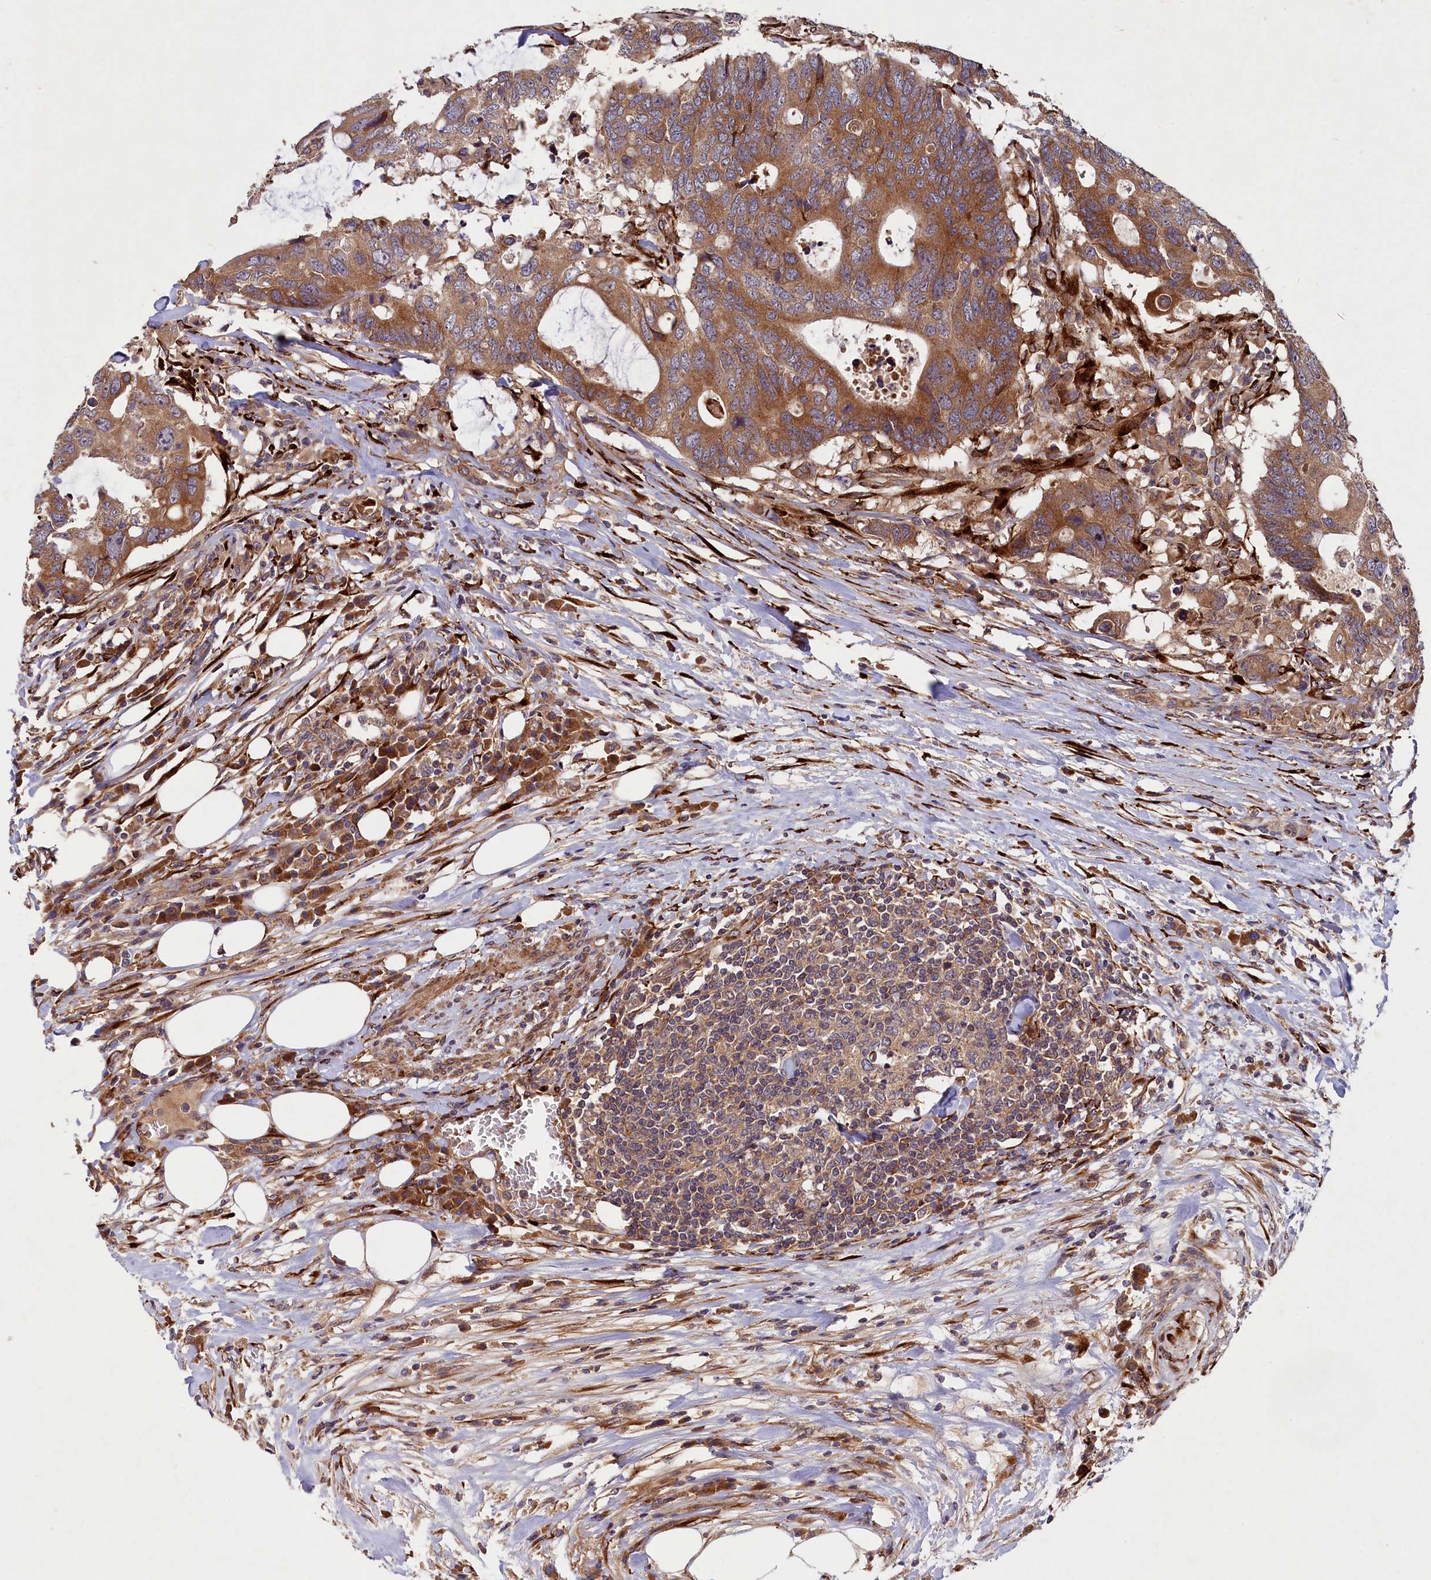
{"staining": {"intensity": "moderate", "quantity": ">75%", "location": "cytoplasmic/membranous"}, "tissue": "colorectal cancer", "cell_type": "Tumor cells", "image_type": "cancer", "snomed": [{"axis": "morphology", "description": "Adenocarcinoma, NOS"}, {"axis": "topography", "description": "Colon"}], "caption": "There is medium levels of moderate cytoplasmic/membranous staining in tumor cells of colorectal adenocarcinoma, as demonstrated by immunohistochemical staining (brown color).", "gene": "ARRDC4", "patient": {"sex": "male", "age": 71}}